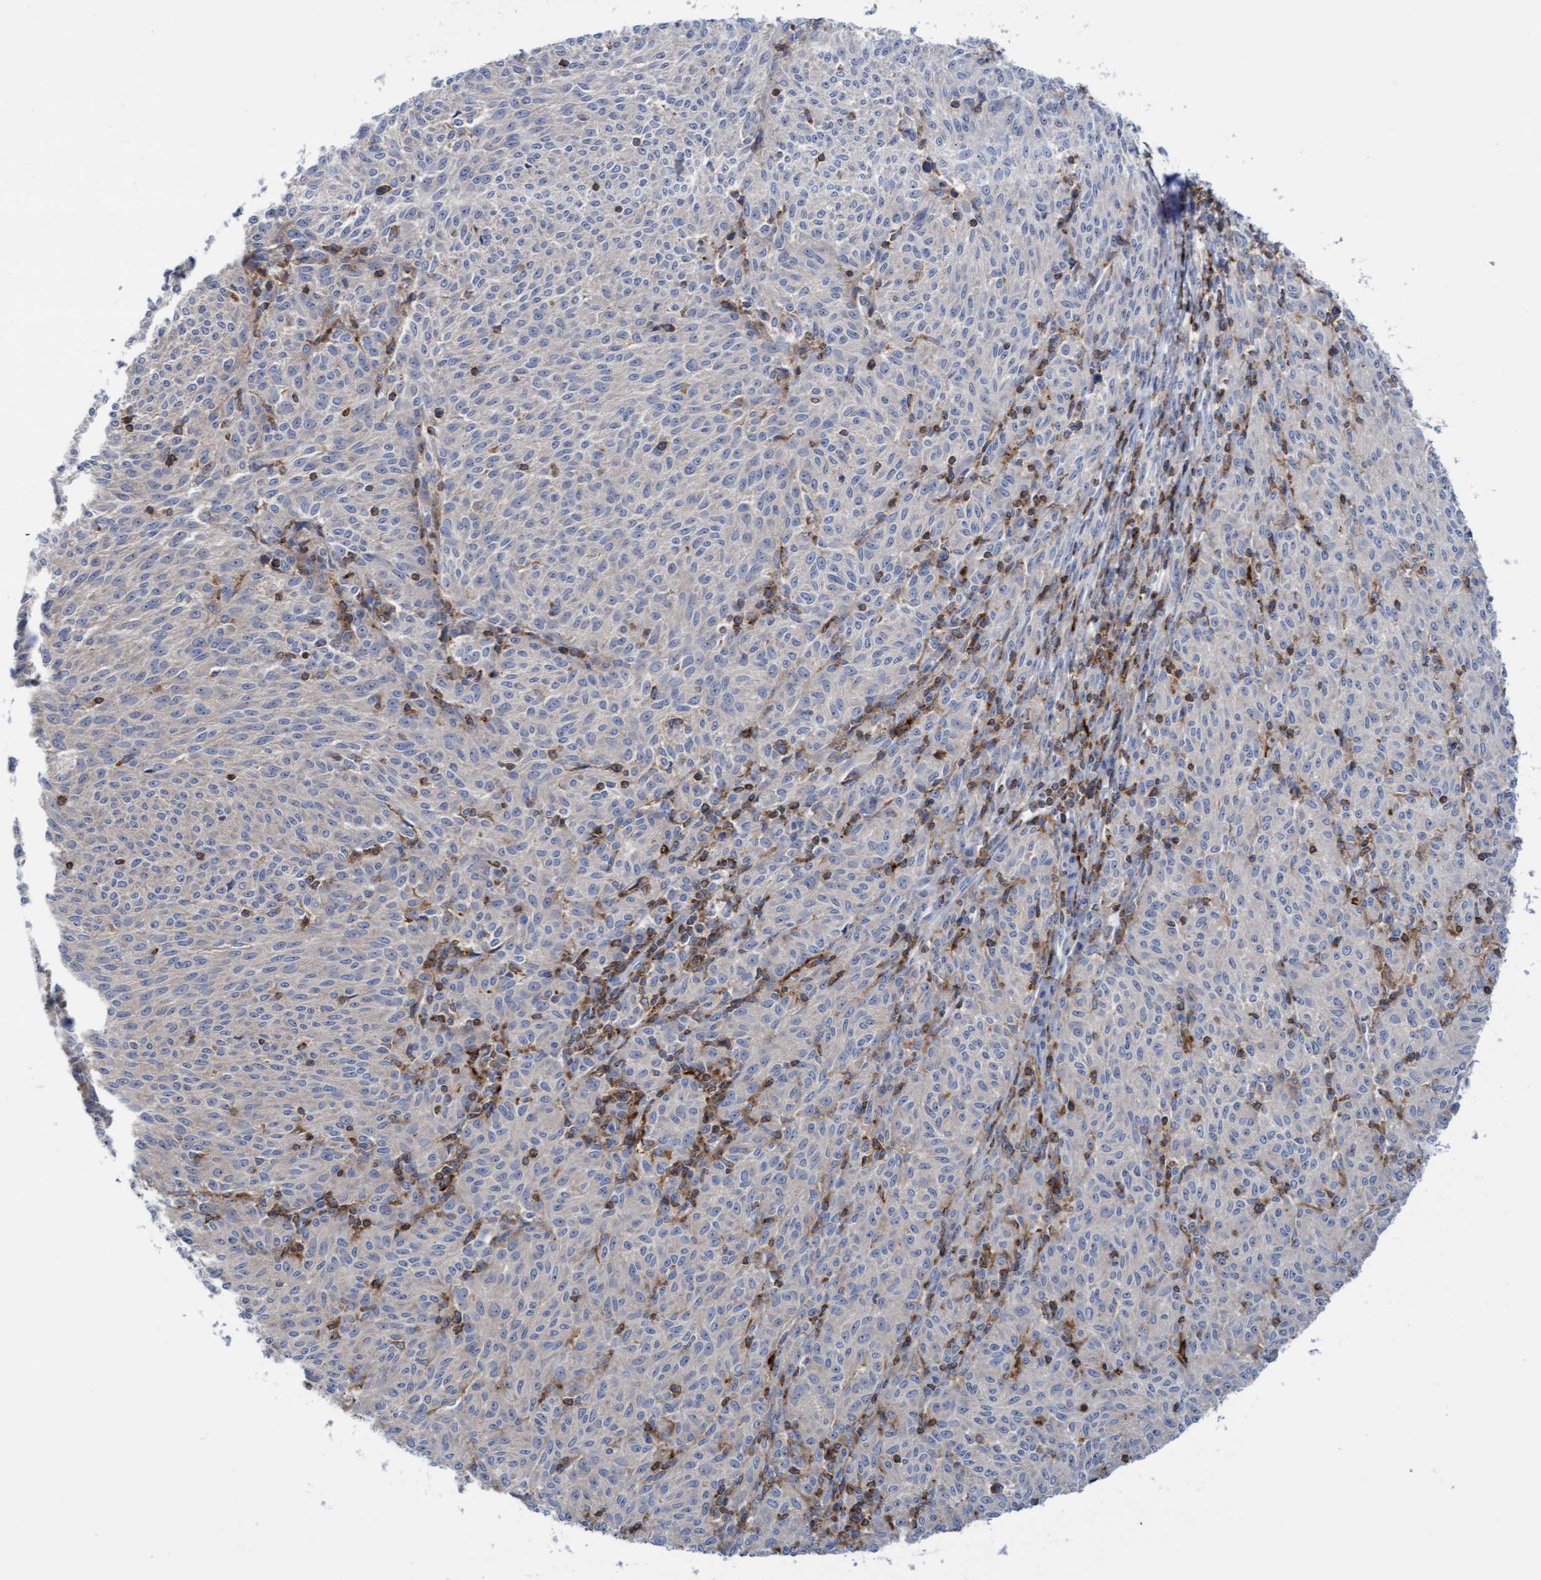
{"staining": {"intensity": "negative", "quantity": "none", "location": "none"}, "tissue": "melanoma", "cell_type": "Tumor cells", "image_type": "cancer", "snomed": [{"axis": "morphology", "description": "Malignant melanoma, NOS"}, {"axis": "topography", "description": "Skin"}], "caption": "This is a image of IHC staining of melanoma, which shows no expression in tumor cells.", "gene": "FNBP1", "patient": {"sex": "female", "age": 72}}